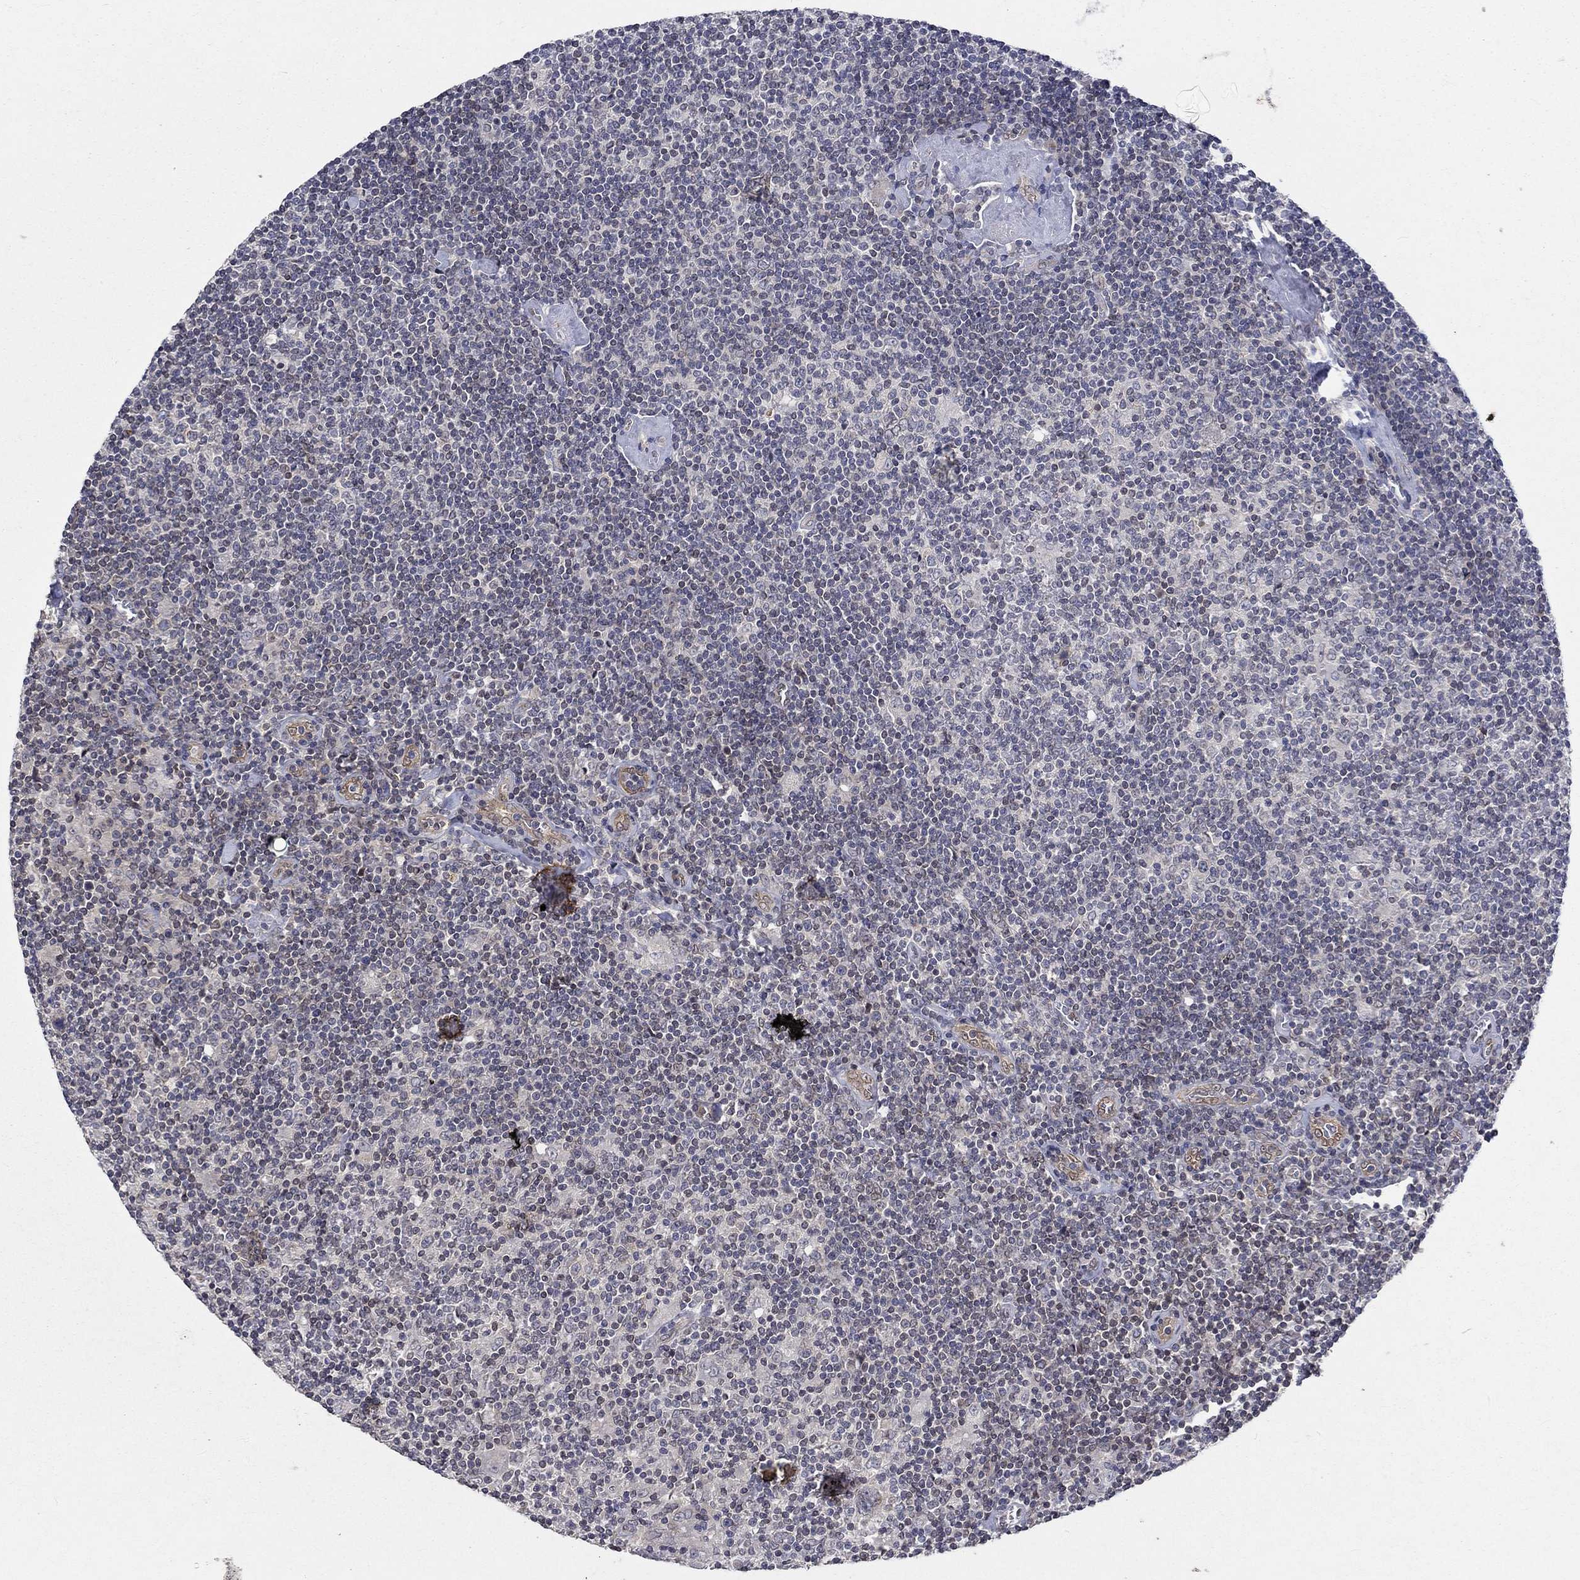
{"staining": {"intensity": "negative", "quantity": "none", "location": "none"}, "tissue": "lymphoma", "cell_type": "Tumor cells", "image_type": "cancer", "snomed": [{"axis": "morphology", "description": "Hodgkin's disease, NOS"}, {"axis": "topography", "description": "Lymph node"}], "caption": "Image shows no protein positivity in tumor cells of lymphoma tissue.", "gene": "CETN3", "patient": {"sex": "male", "age": 40}}